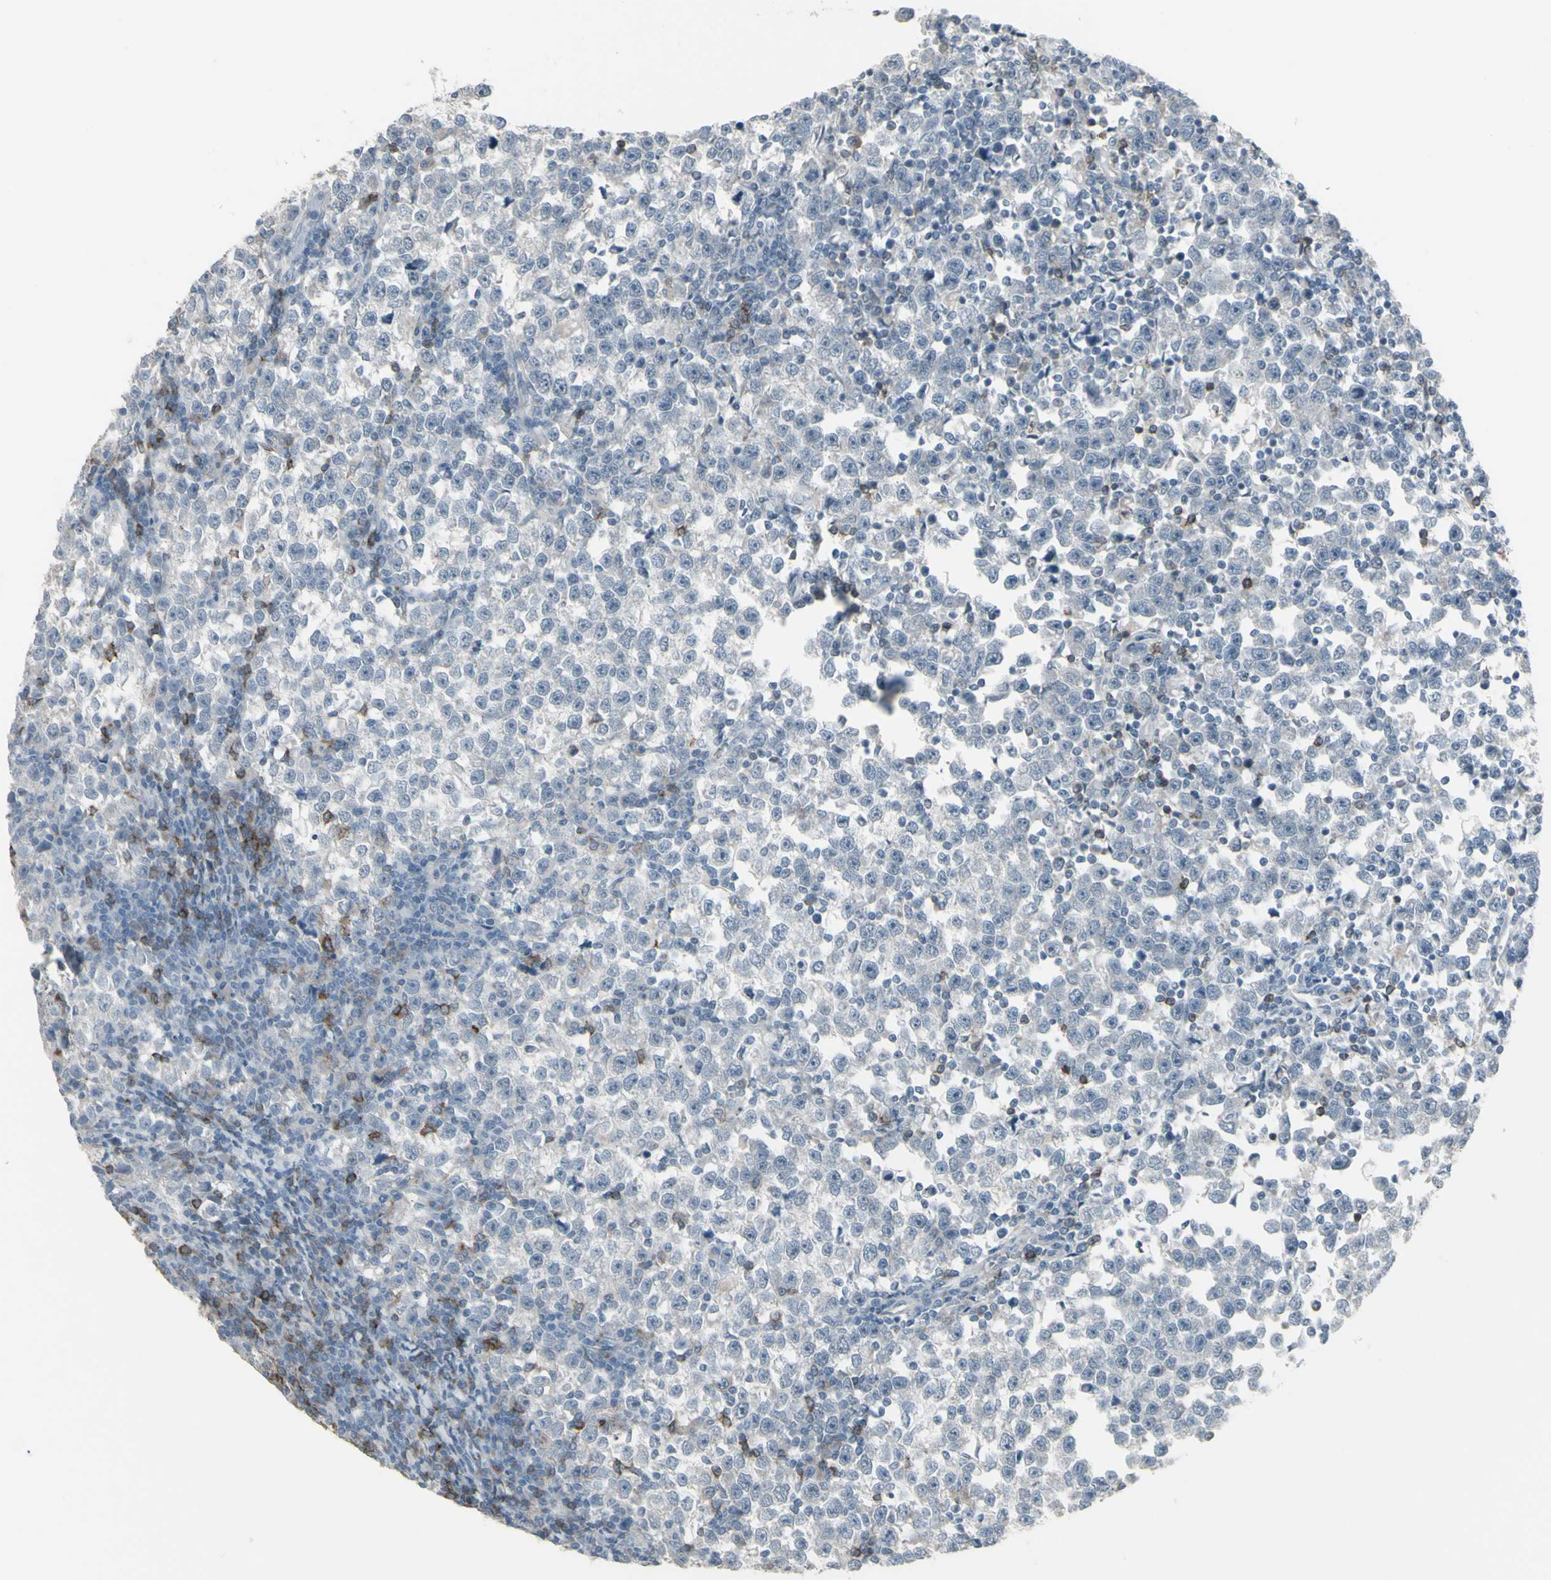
{"staining": {"intensity": "negative", "quantity": "none", "location": "none"}, "tissue": "testis cancer", "cell_type": "Tumor cells", "image_type": "cancer", "snomed": [{"axis": "morphology", "description": "Seminoma, NOS"}, {"axis": "topography", "description": "Testis"}], "caption": "Tumor cells are negative for brown protein staining in seminoma (testis).", "gene": "CD79B", "patient": {"sex": "male", "age": 43}}